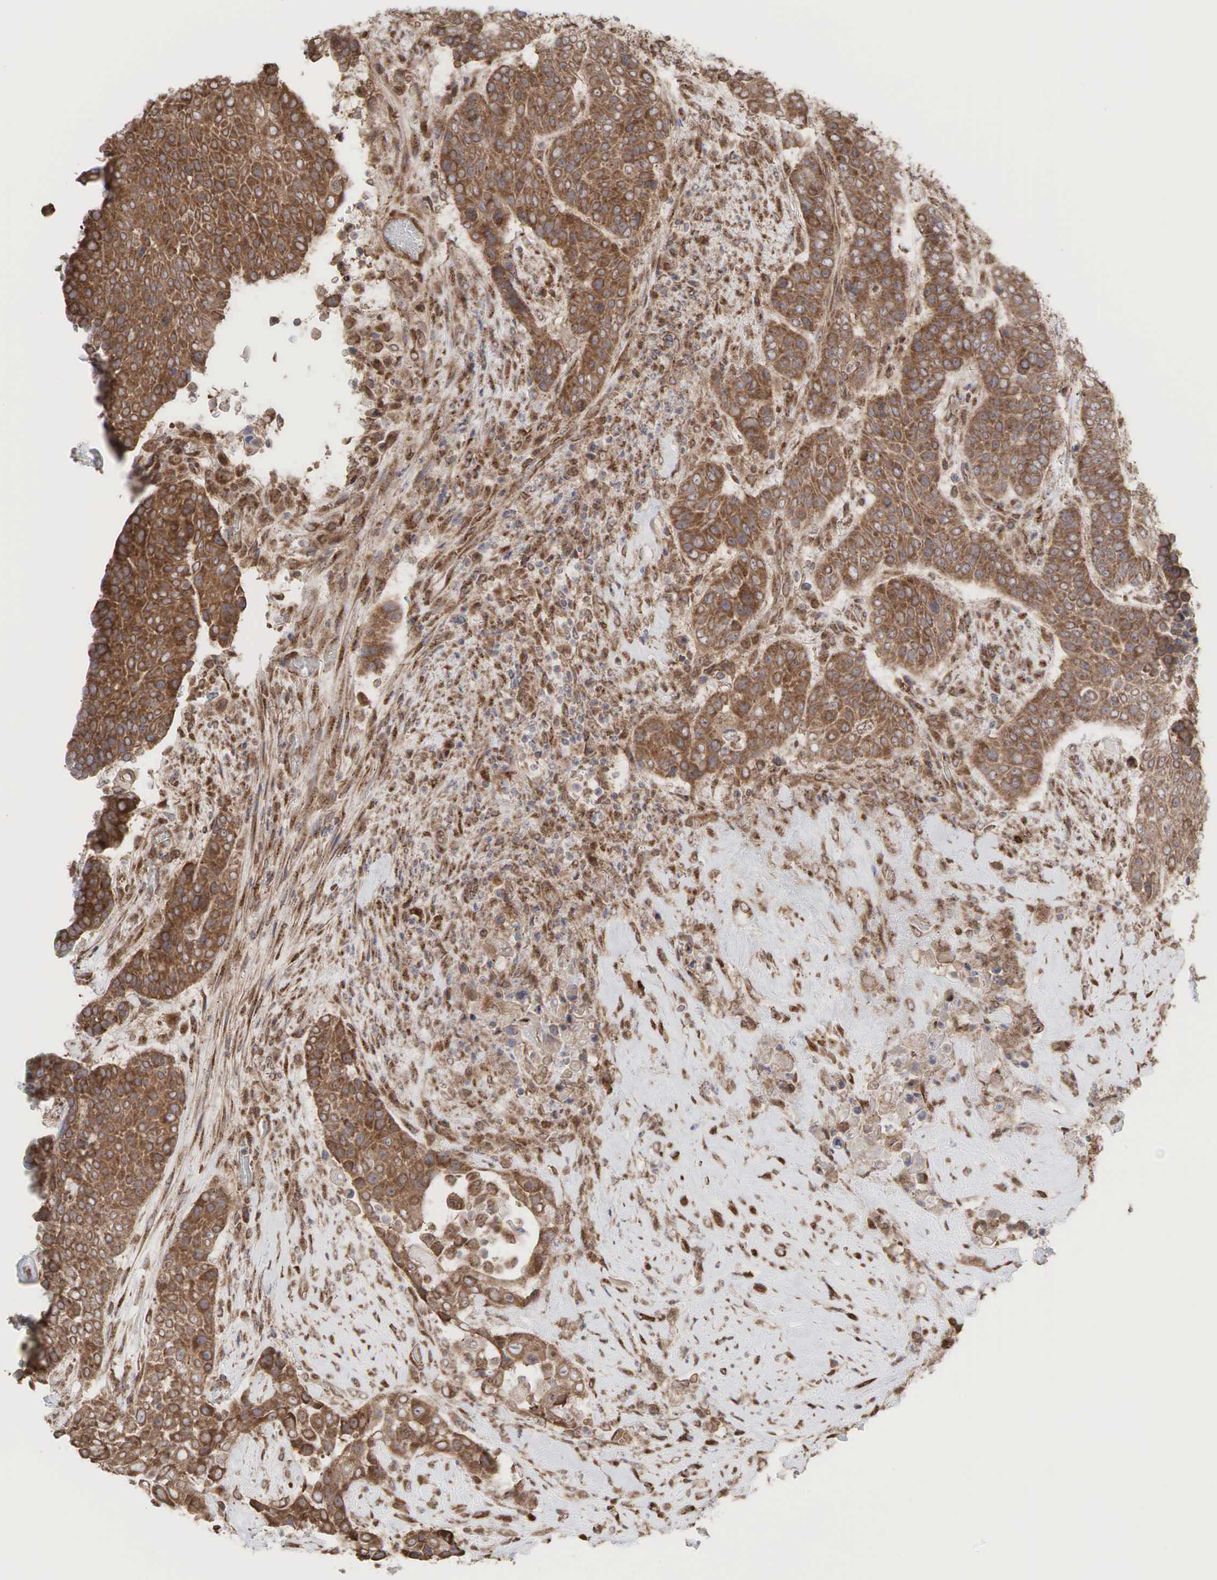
{"staining": {"intensity": "moderate", "quantity": ">75%", "location": "cytoplasmic/membranous"}, "tissue": "urothelial cancer", "cell_type": "Tumor cells", "image_type": "cancer", "snomed": [{"axis": "morphology", "description": "Urothelial carcinoma, High grade"}, {"axis": "topography", "description": "Urinary bladder"}], "caption": "Tumor cells exhibit medium levels of moderate cytoplasmic/membranous positivity in about >75% of cells in human high-grade urothelial carcinoma.", "gene": "PABPC5", "patient": {"sex": "male", "age": 74}}